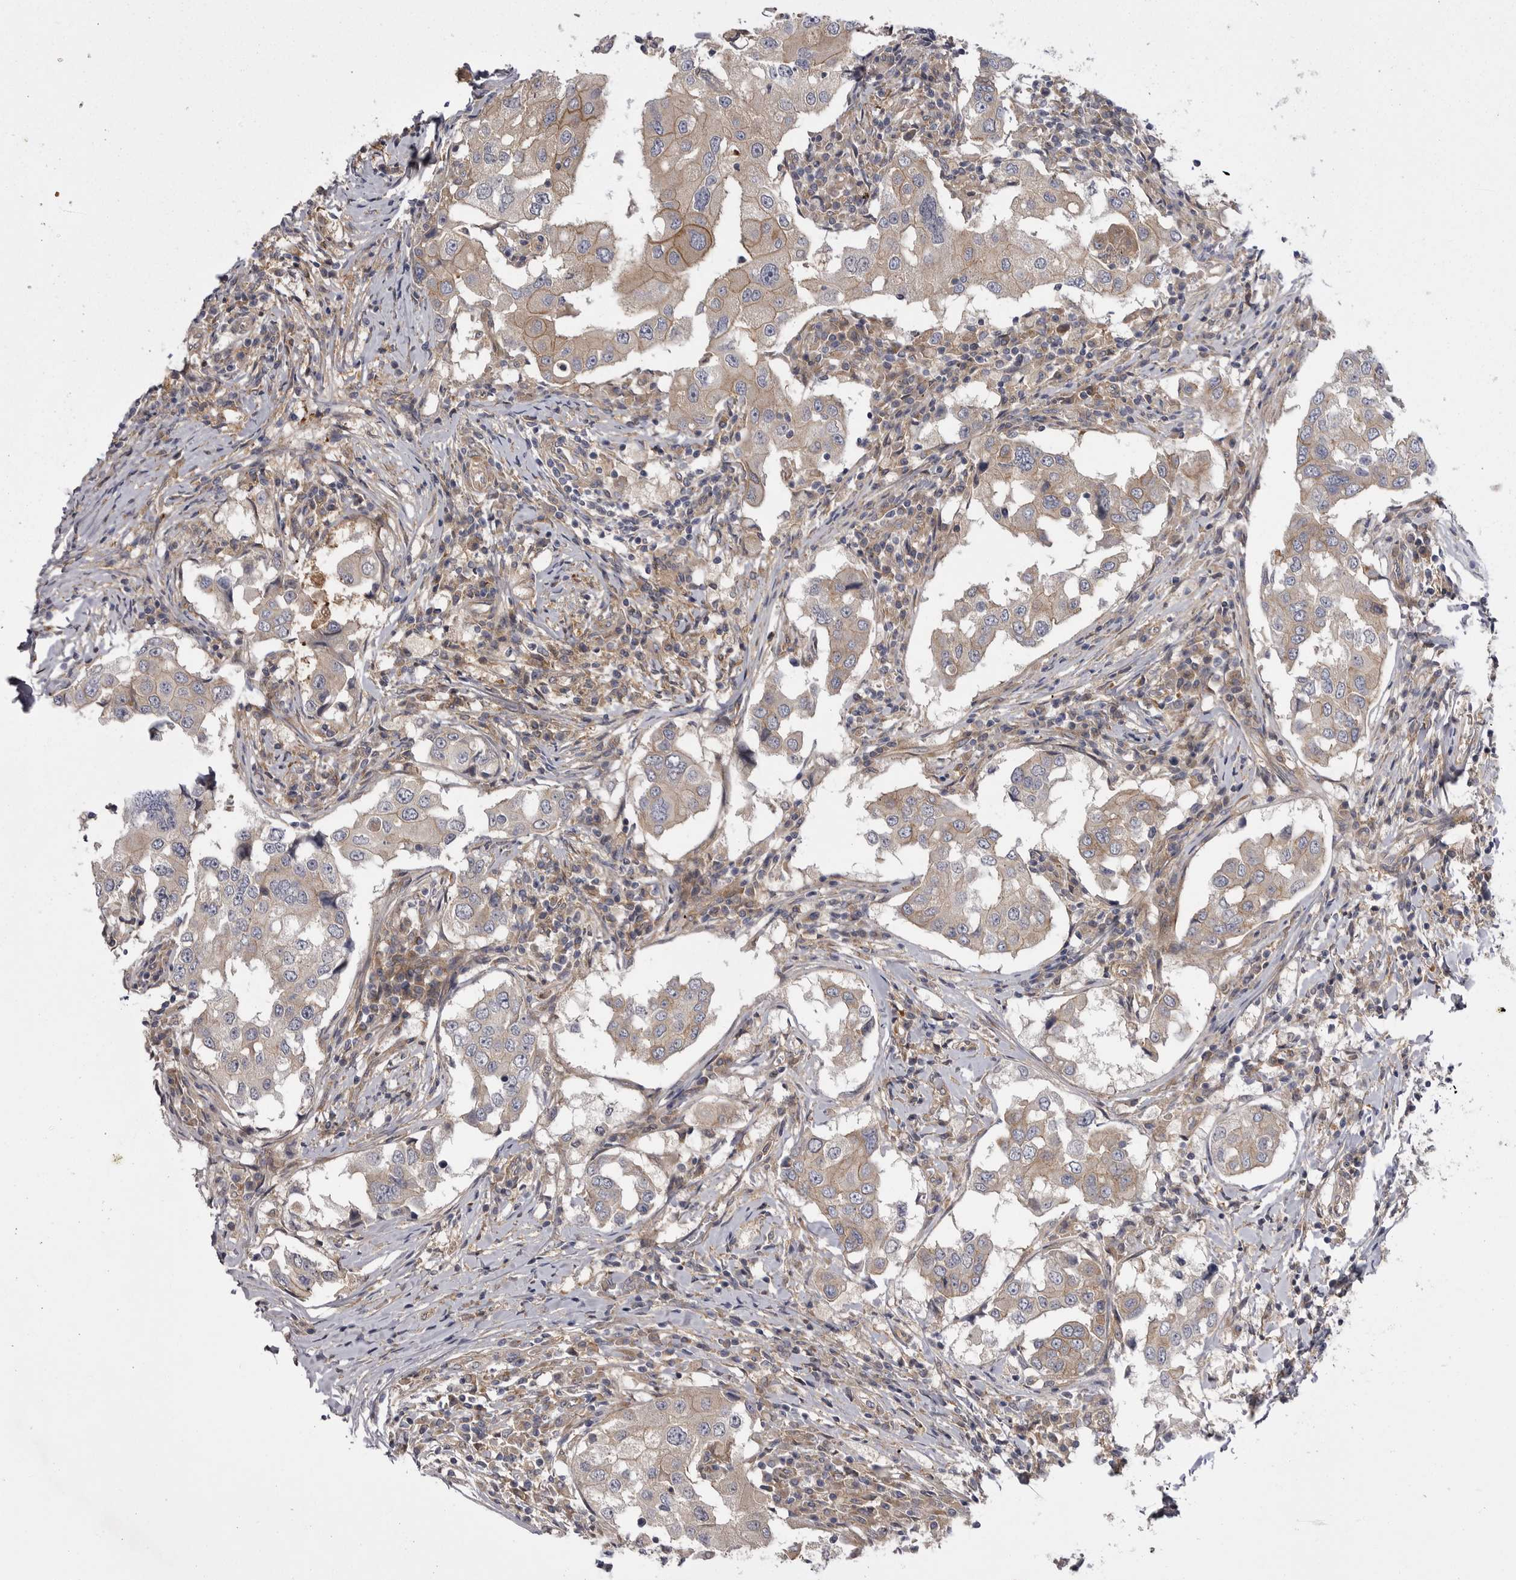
{"staining": {"intensity": "weak", "quantity": "<25%", "location": "cytoplasmic/membranous"}, "tissue": "breast cancer", "cell_type": "Tumor cells", "image_type": "cancer", "snomed": [{"axis": "morphology", "description": "Duct carcinoma"}, {"axis": "topography", "description": "Breast"}], "caption": "Immunohistochemistry histopathology image of neoplastic tissue: breast cancer stained with DAB (3,3'-diaminobenzidine) displays no significant protein expression in tumor cells.", "gene": "OSBPL9", "patient": {"sex": "female", "age": 27}}